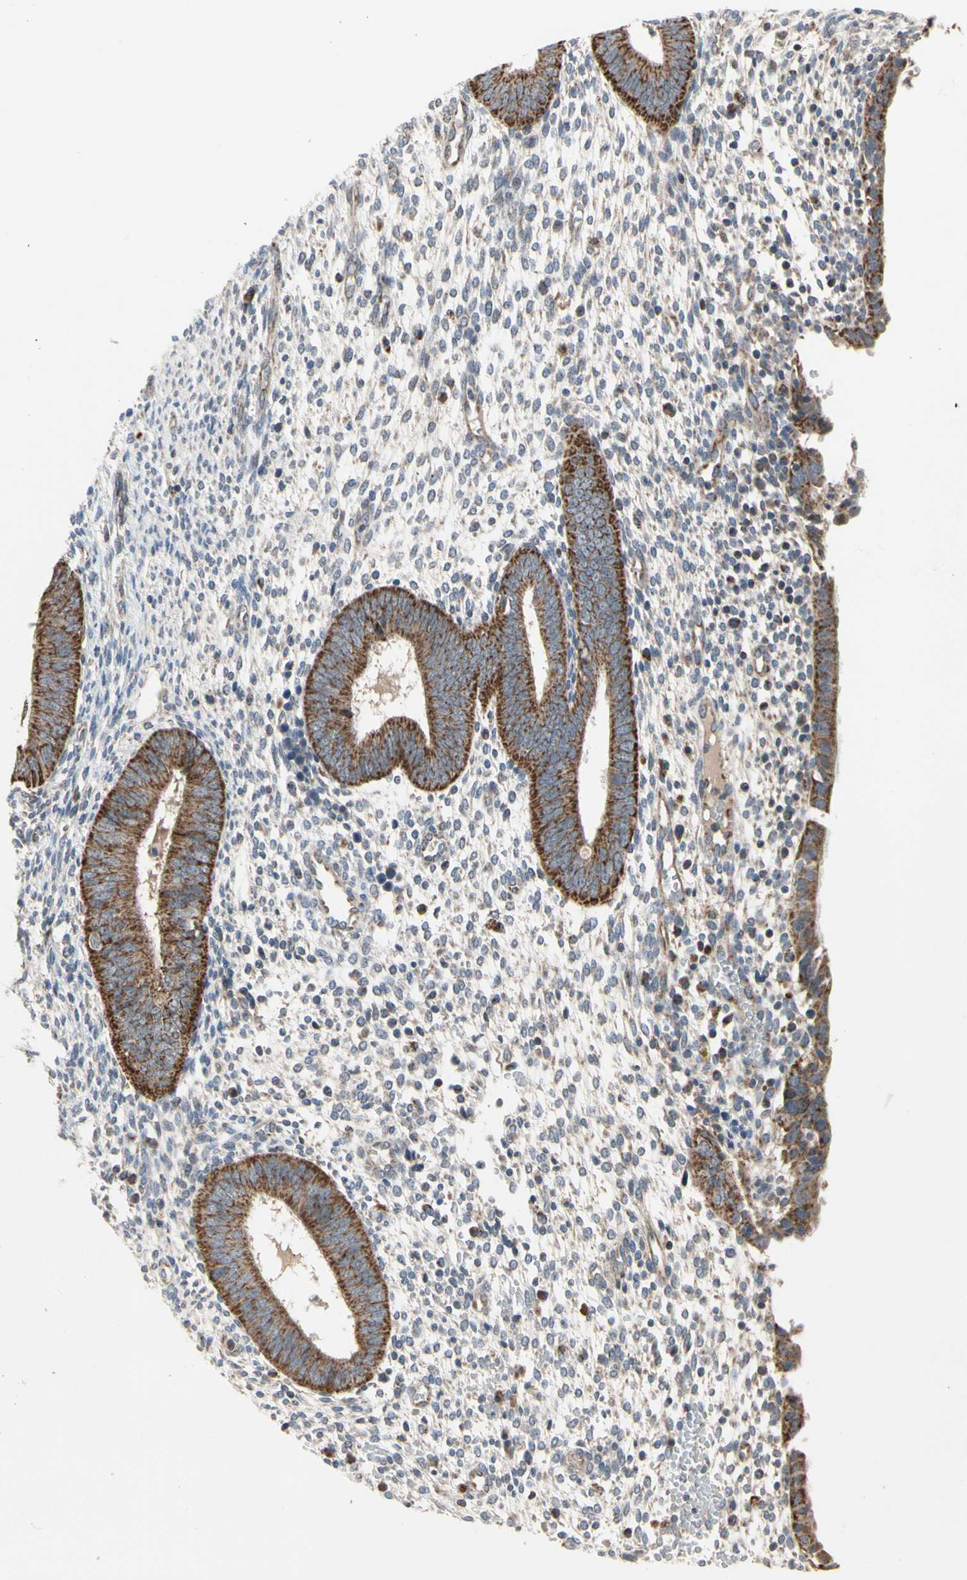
{"staining": {"intensity": "negative", "quantity": "none", "location": "none"}, "tissue": "endometrium", "cell_type": "Cells in endometrial stroma", "image_type": "normal", "snomed": [{"axis": "morphology", "description": "Normal tissue, NOS"}, {"axis": "topography", "description": "Endometrium"}], "caption": "Immunohistochemistry (IHC) image of unremarkable endometrium stained for a protein (brown), which exhibits no positivity in cells in endometrial stroma. The staining was performed using DAB (3,3'-diaminobenzidine) to visualize the protein expression in brown, while the nuclei were stained in blue with hematoxylin (Magnification: 20x).", "gene": "GPD2", "patient": {"sex": "female", "age": 35}}